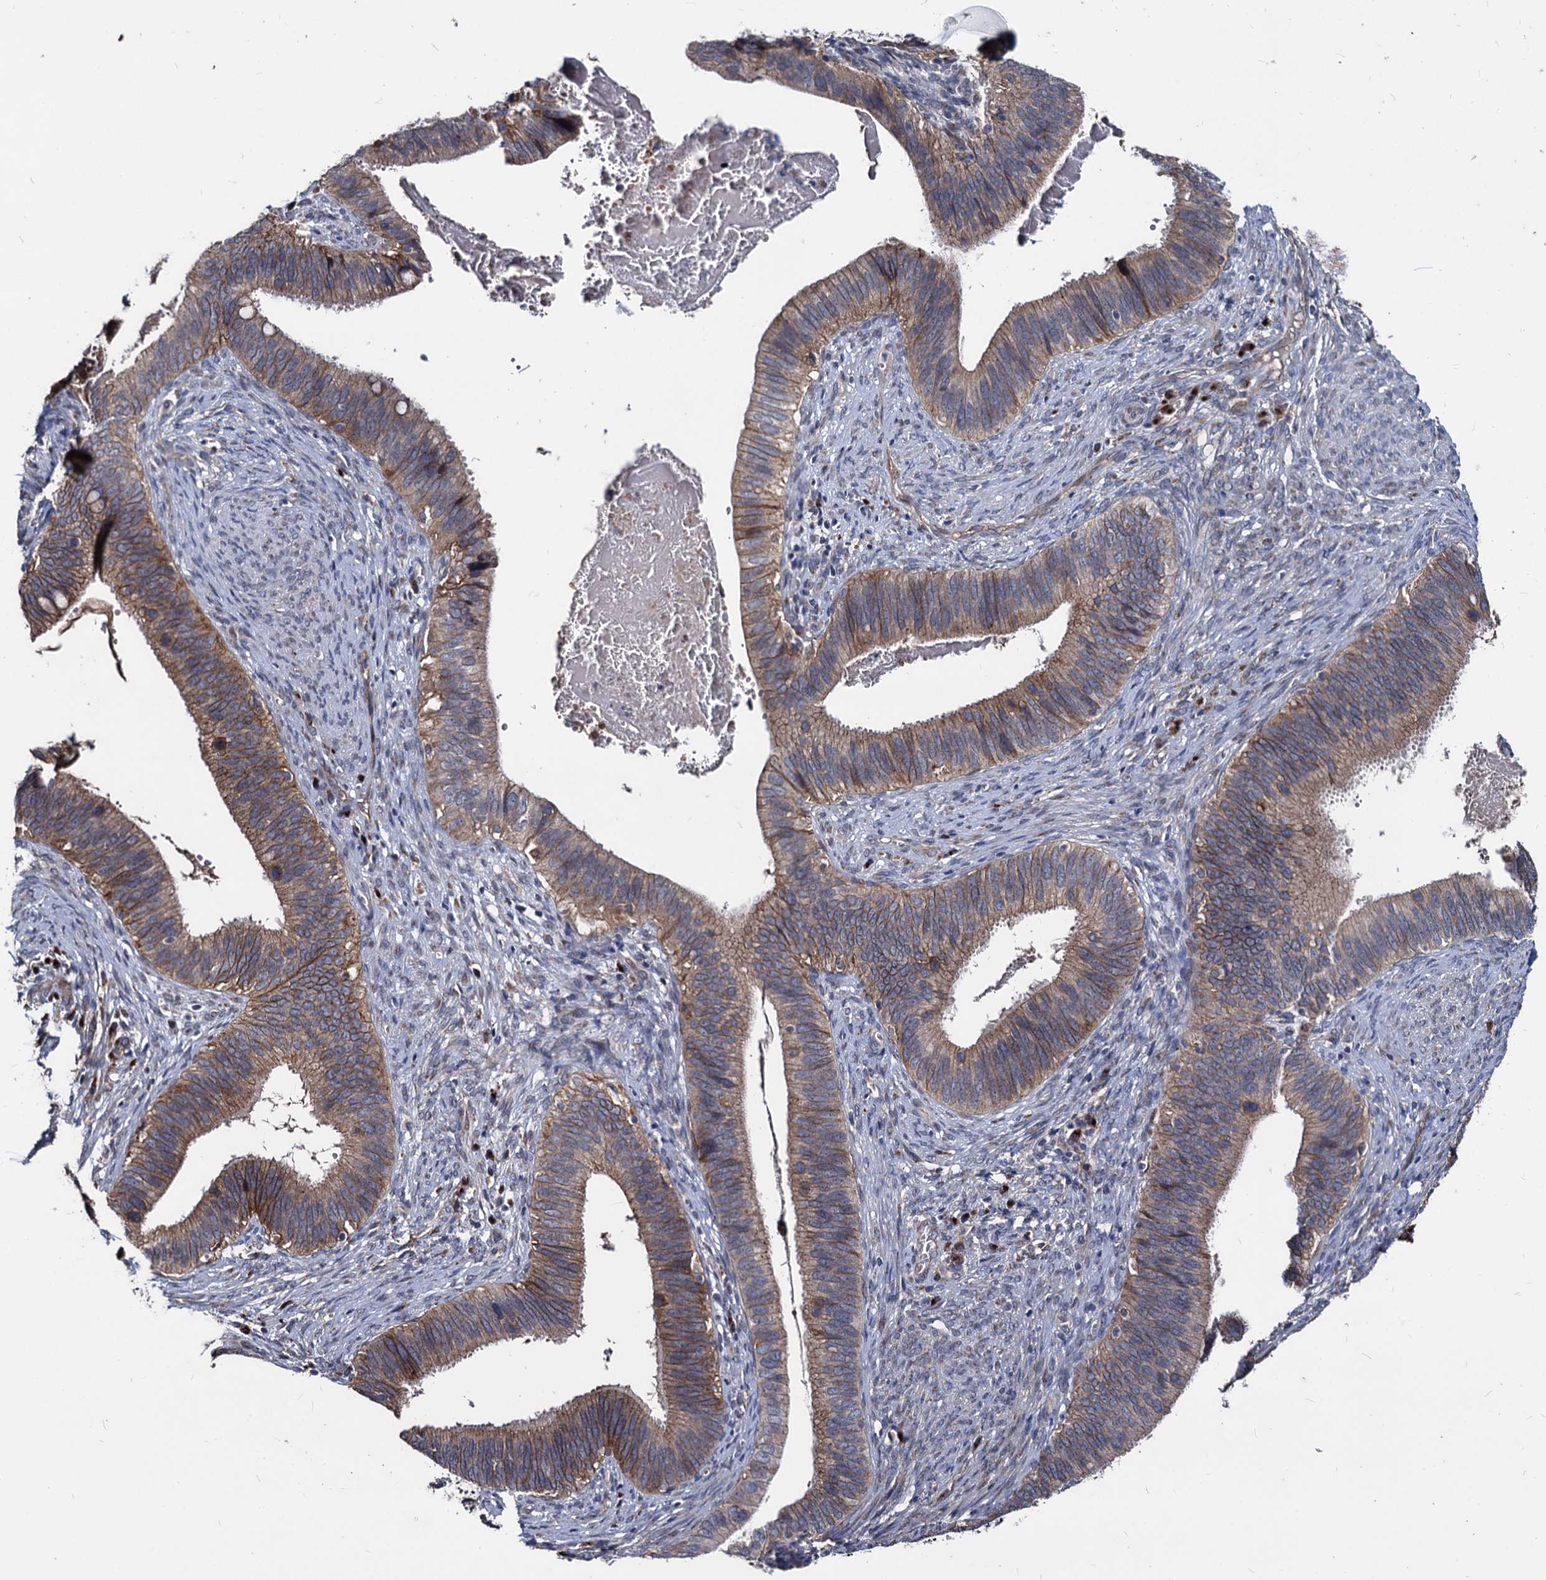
{"staining": {"intensity": "moderate", "quantity": ">75%", "location": "cytoplasmic/membranous"}, "tissue": "cervical cancer", "cell_type": "Tumor cells", "image_type": "cancer", "snomed": [{"axis": "morphology", "description": "Adenocarcinoma, NOS"}, {"axis": "topography", "description": "Cervix"}], "caption": "Human cervical adenocarcinoma stained for a protein (brown) exhibits moderate cytoplasmic/membranous positive positivity in approximately >75% of tumor cells.", "gene": "SMAGP", "patient": {"sex": "female", "age": 42}}